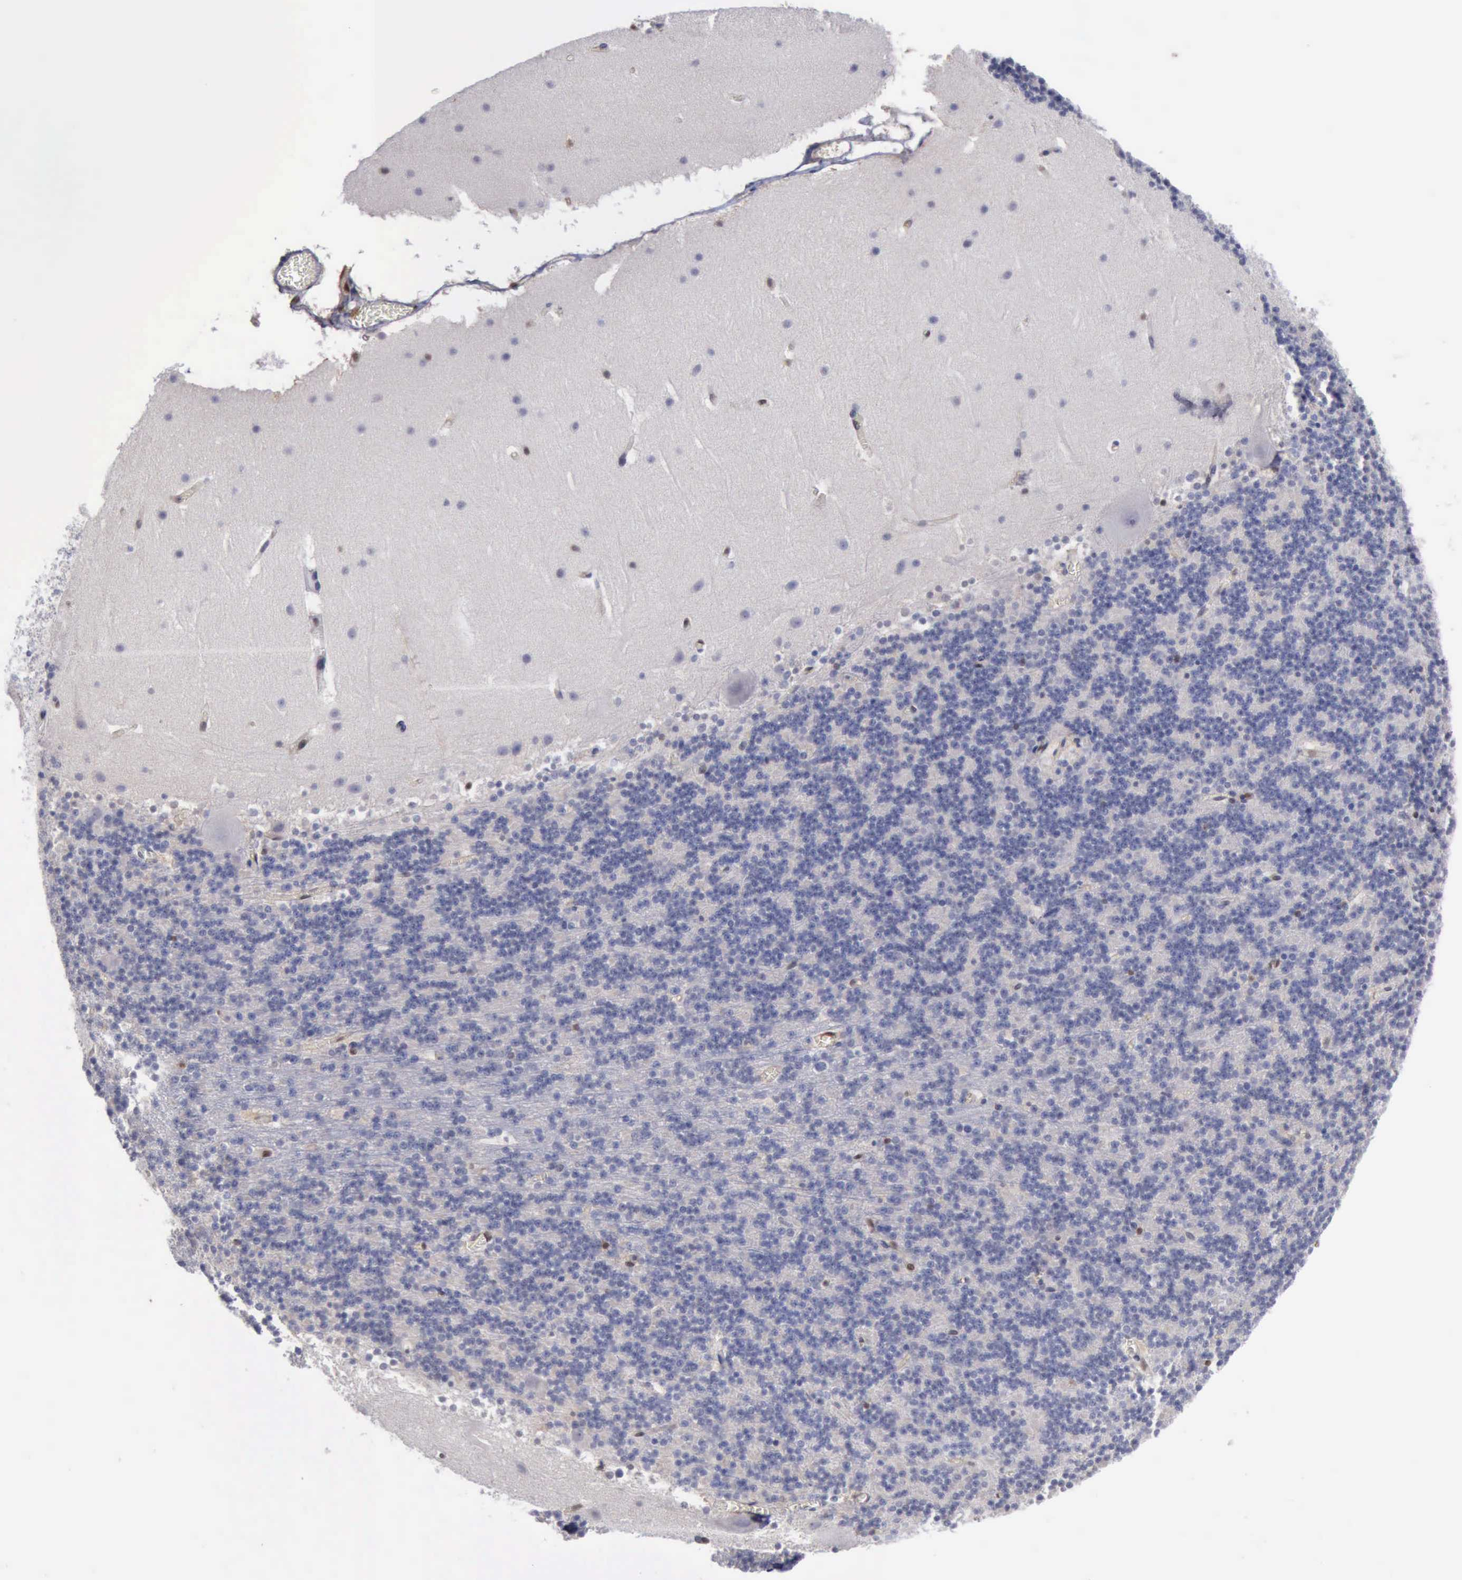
{"staining": {"intensity": "weak", "quantity": "<25%", "location": "nuclear"}, "tissue": "cerebellum", "cell_type": "Cells in granular layer", "image_type": "normal", "snomed": [{"axis": "morphology", "description": "Normal tissue, NOS"}, {"axis": "topography", "description": "Cerebellum"}], "caption": "This is a photomicrograph of immunohistochemistry staining of benign cerebellum, which shows no positivity in cells in granular layer.", "gene": "STAT1", "patient": {"sex": "male", "age": 45}}